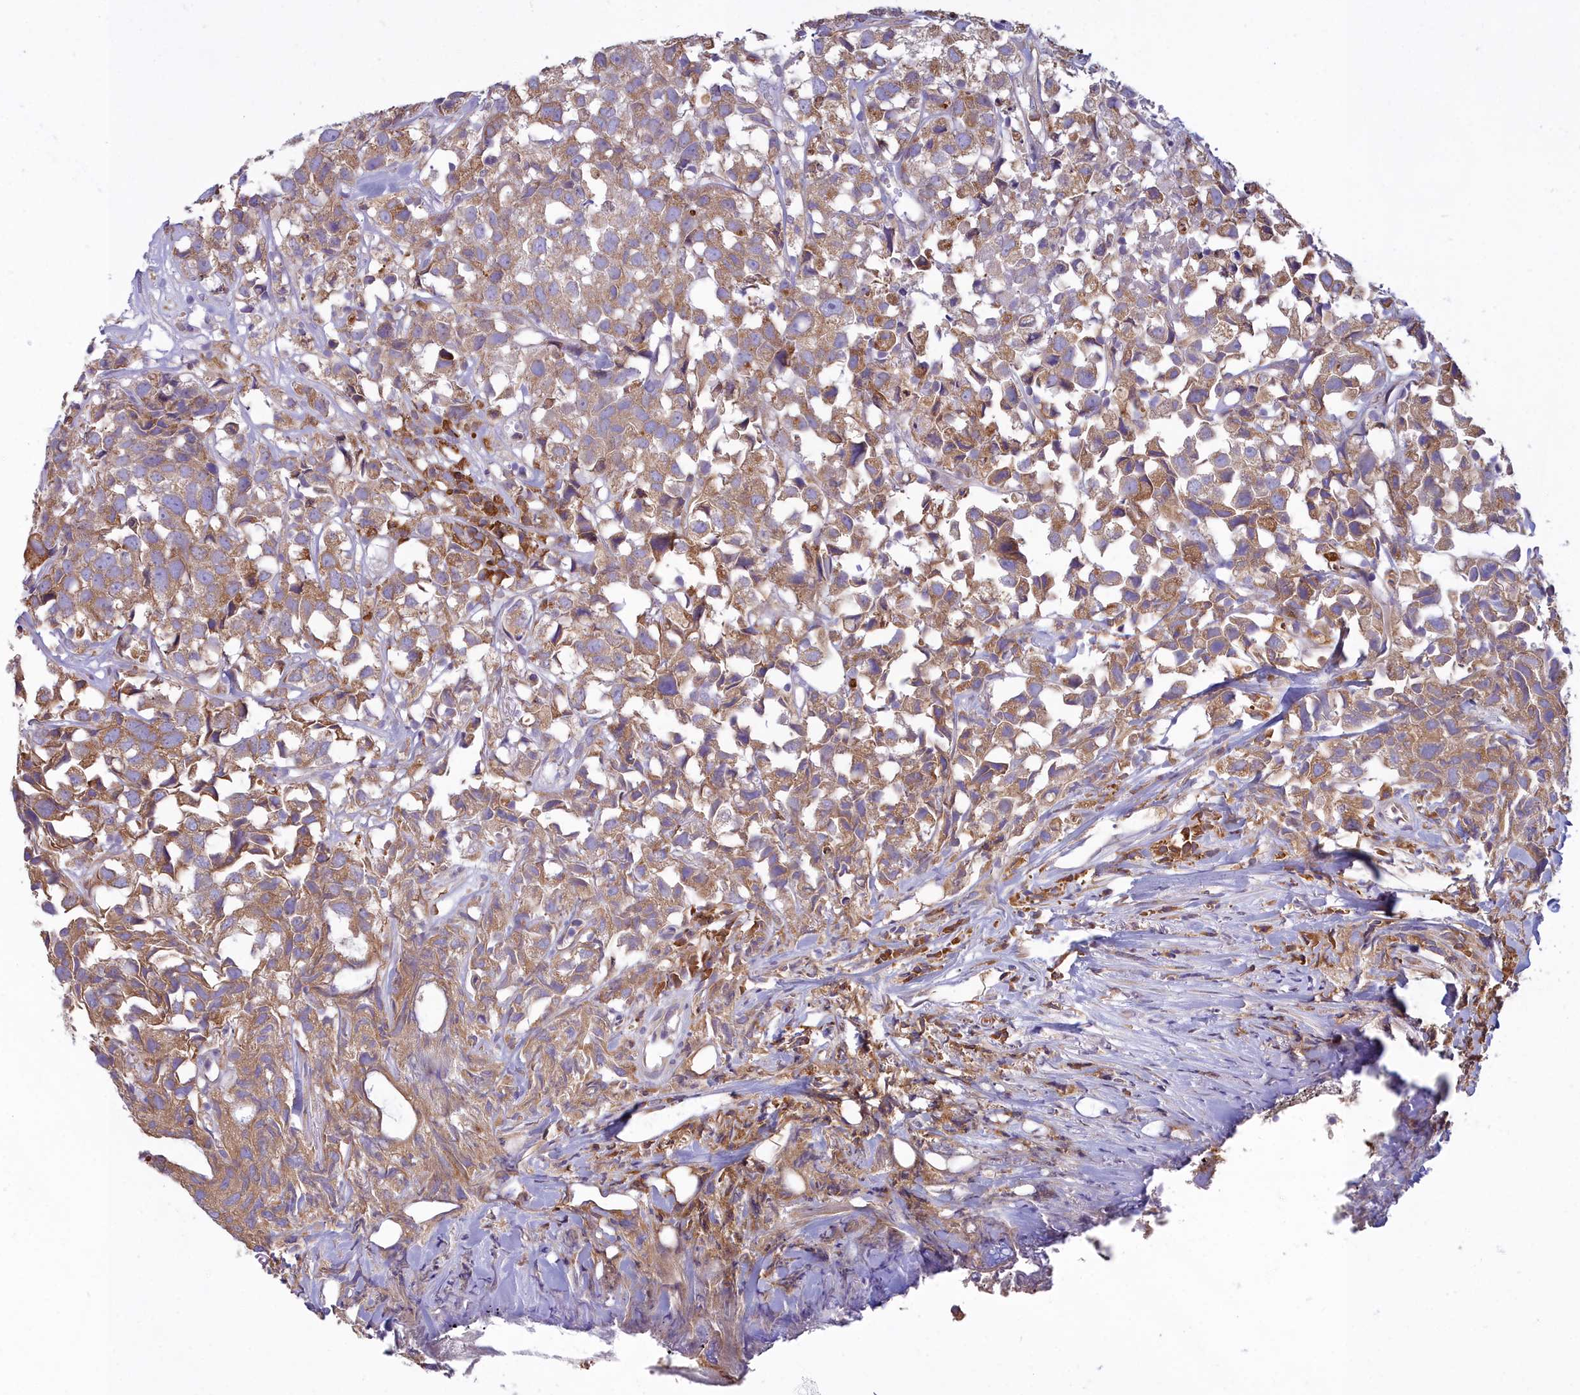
{"staining": {"intensity": "moderate", "quantity": ">75%", "location": "cytoplasmic/membranous"}, "tissue": "urothelial cancer", "cell_type": "Tumor cells", "image_type": "cancer", "snomed": [{"axis": "morphology", "description": "Urothelial carcinoma, High grade"}, {"axis": "topography", "description": "Urinary bladder"}], "caption": "There is medium levels of moderate cytoplasmic/membranous staining in tumor cells of urothelial cancer, as demonstrated by immunohistochemical staining (brown color).", "gene": "HM13", "patient": {"sex": "female", "age": 75}}